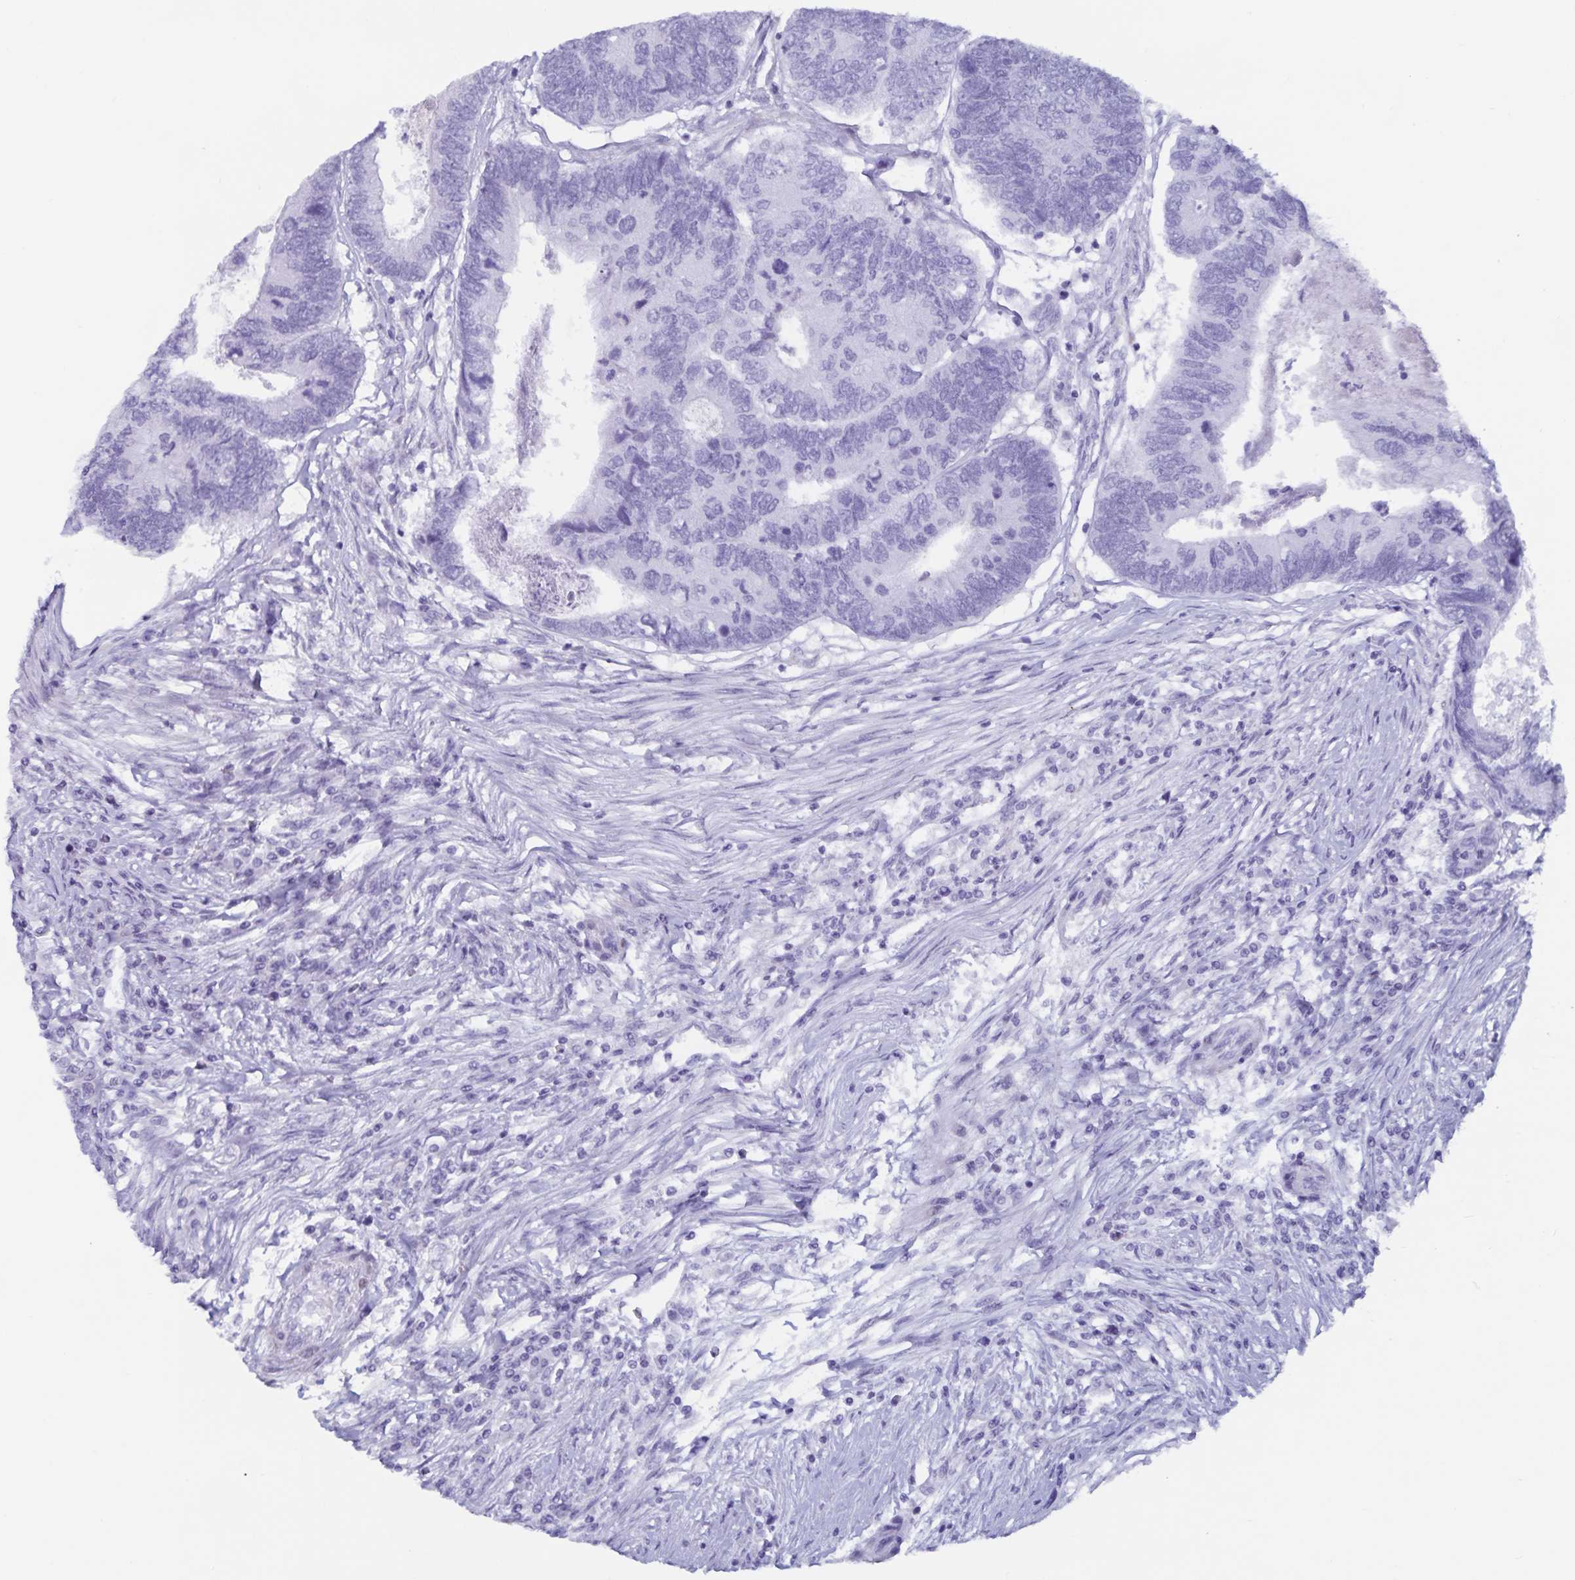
{"staining": {"intensity": "negative", "quantity": "none", "location": "none"}, "tissue": "colorectal cancer", "cell_type": "Tumor cells", "image_type": "cancer", "snomed": [{"axis": "morphology", "description": "Adenocarcinoma, NOS"}, {"axis": "topography", "description": "Colon"}], "caption": "IHC of colorectal cancer shows no staining in tumor cells.", "gene": "GPR137", "patient": {"sex": "female", "age": 67}}